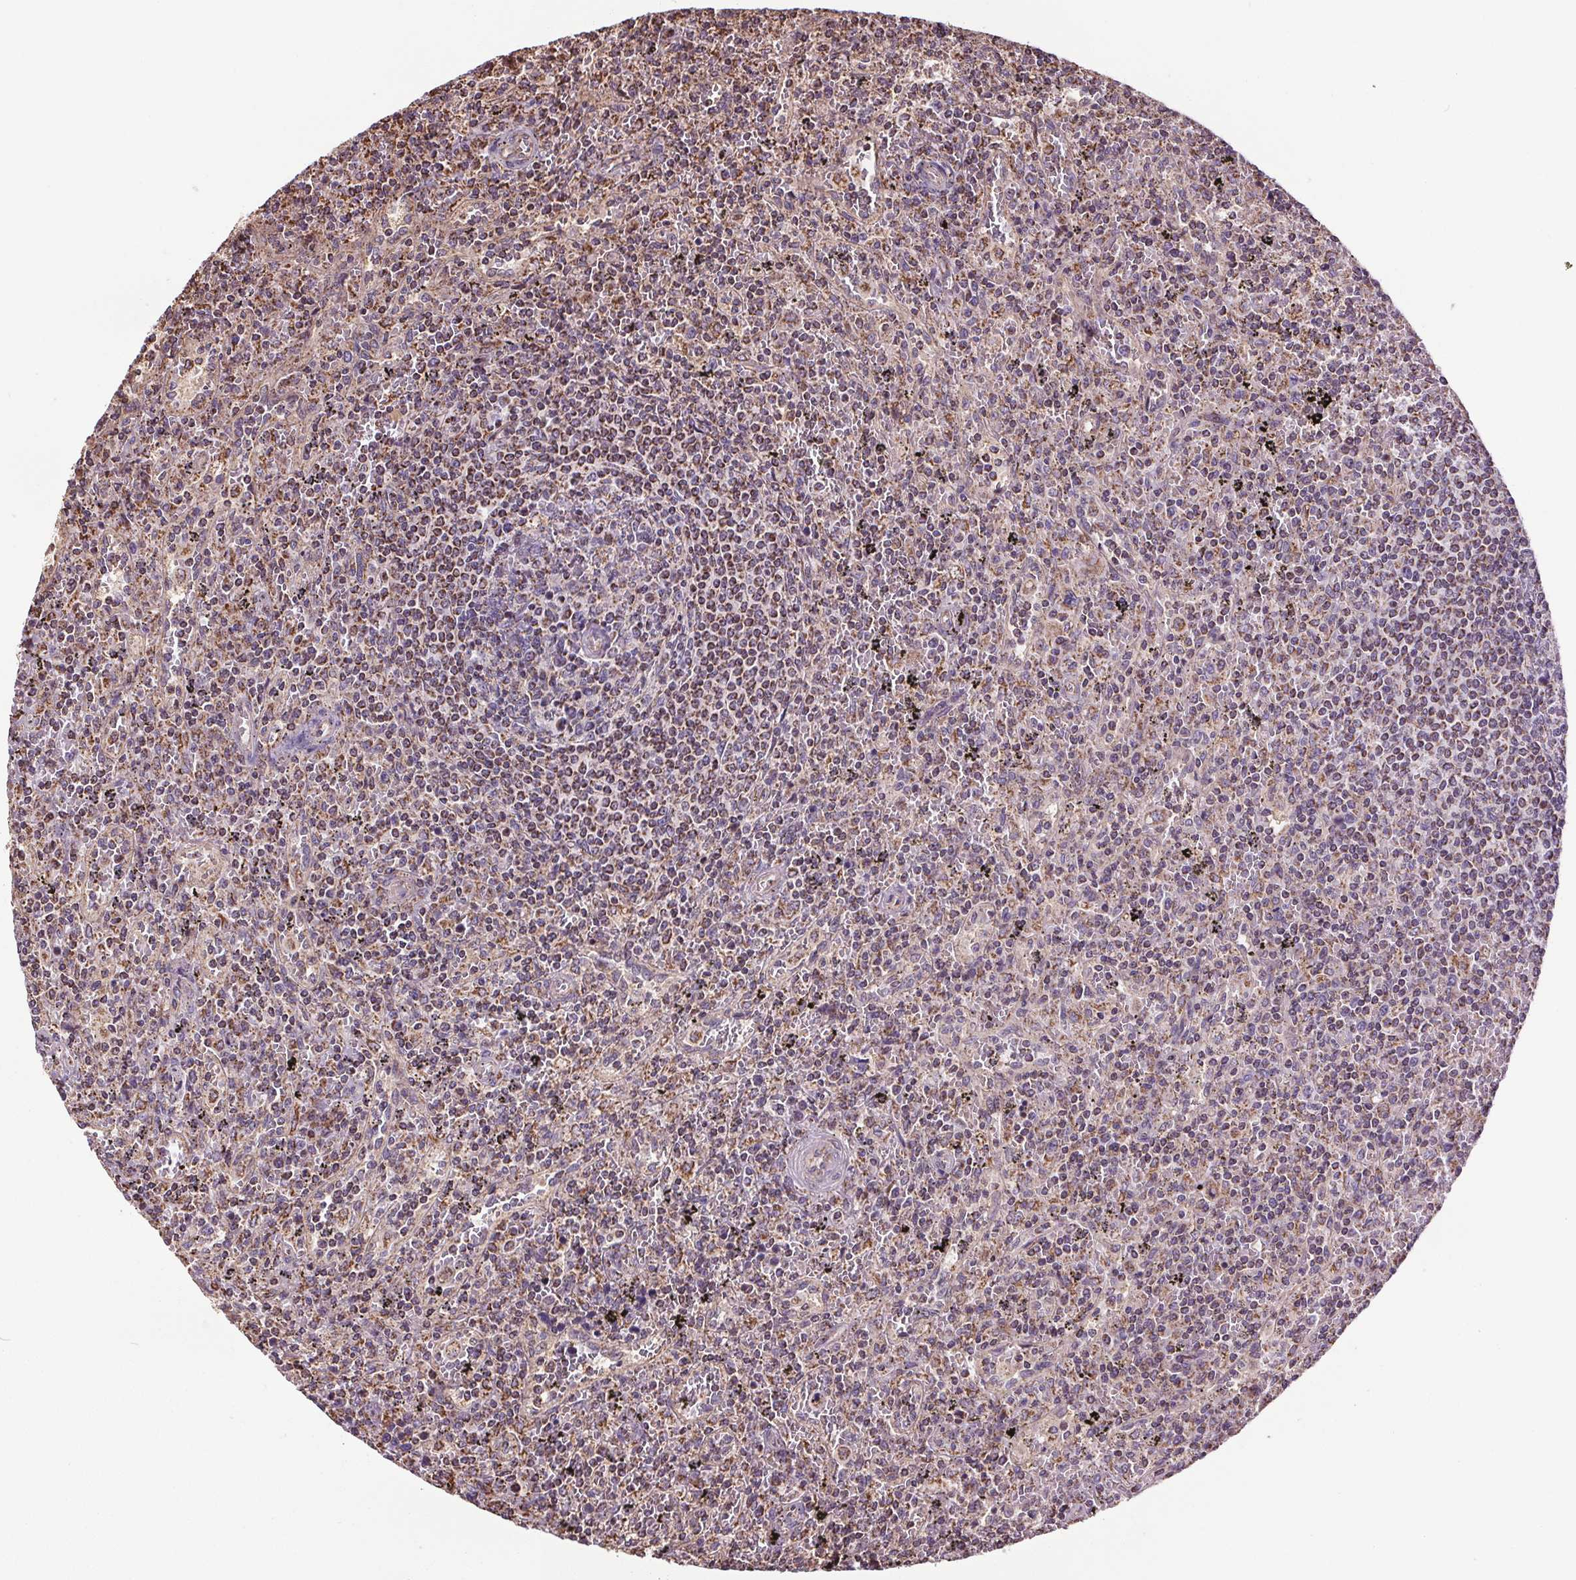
{"staining": {"intensity": "weak", "quantity": ">75%", "location": "cytoplasmic/membranous"}, "tissue": "lymphoma", "cell_type": "Tumor cells", "image_type": "cancer", "snomed": [{"axis": "morphology", "description": "Malignant lymphoma, non-Hodgkin's type, Low grade"}, {"axis": "topography", "description": "Spleen"}], "caption": "Immunohistochemical staining of low-grade malignant lymphoma, non-Hodgkin's type displays weak cytoplasmic/membranous protein staining in approximately >75% of tumor cells.", "gene": "ZNF548", "patient": {"sex": "male", "age": 62}}